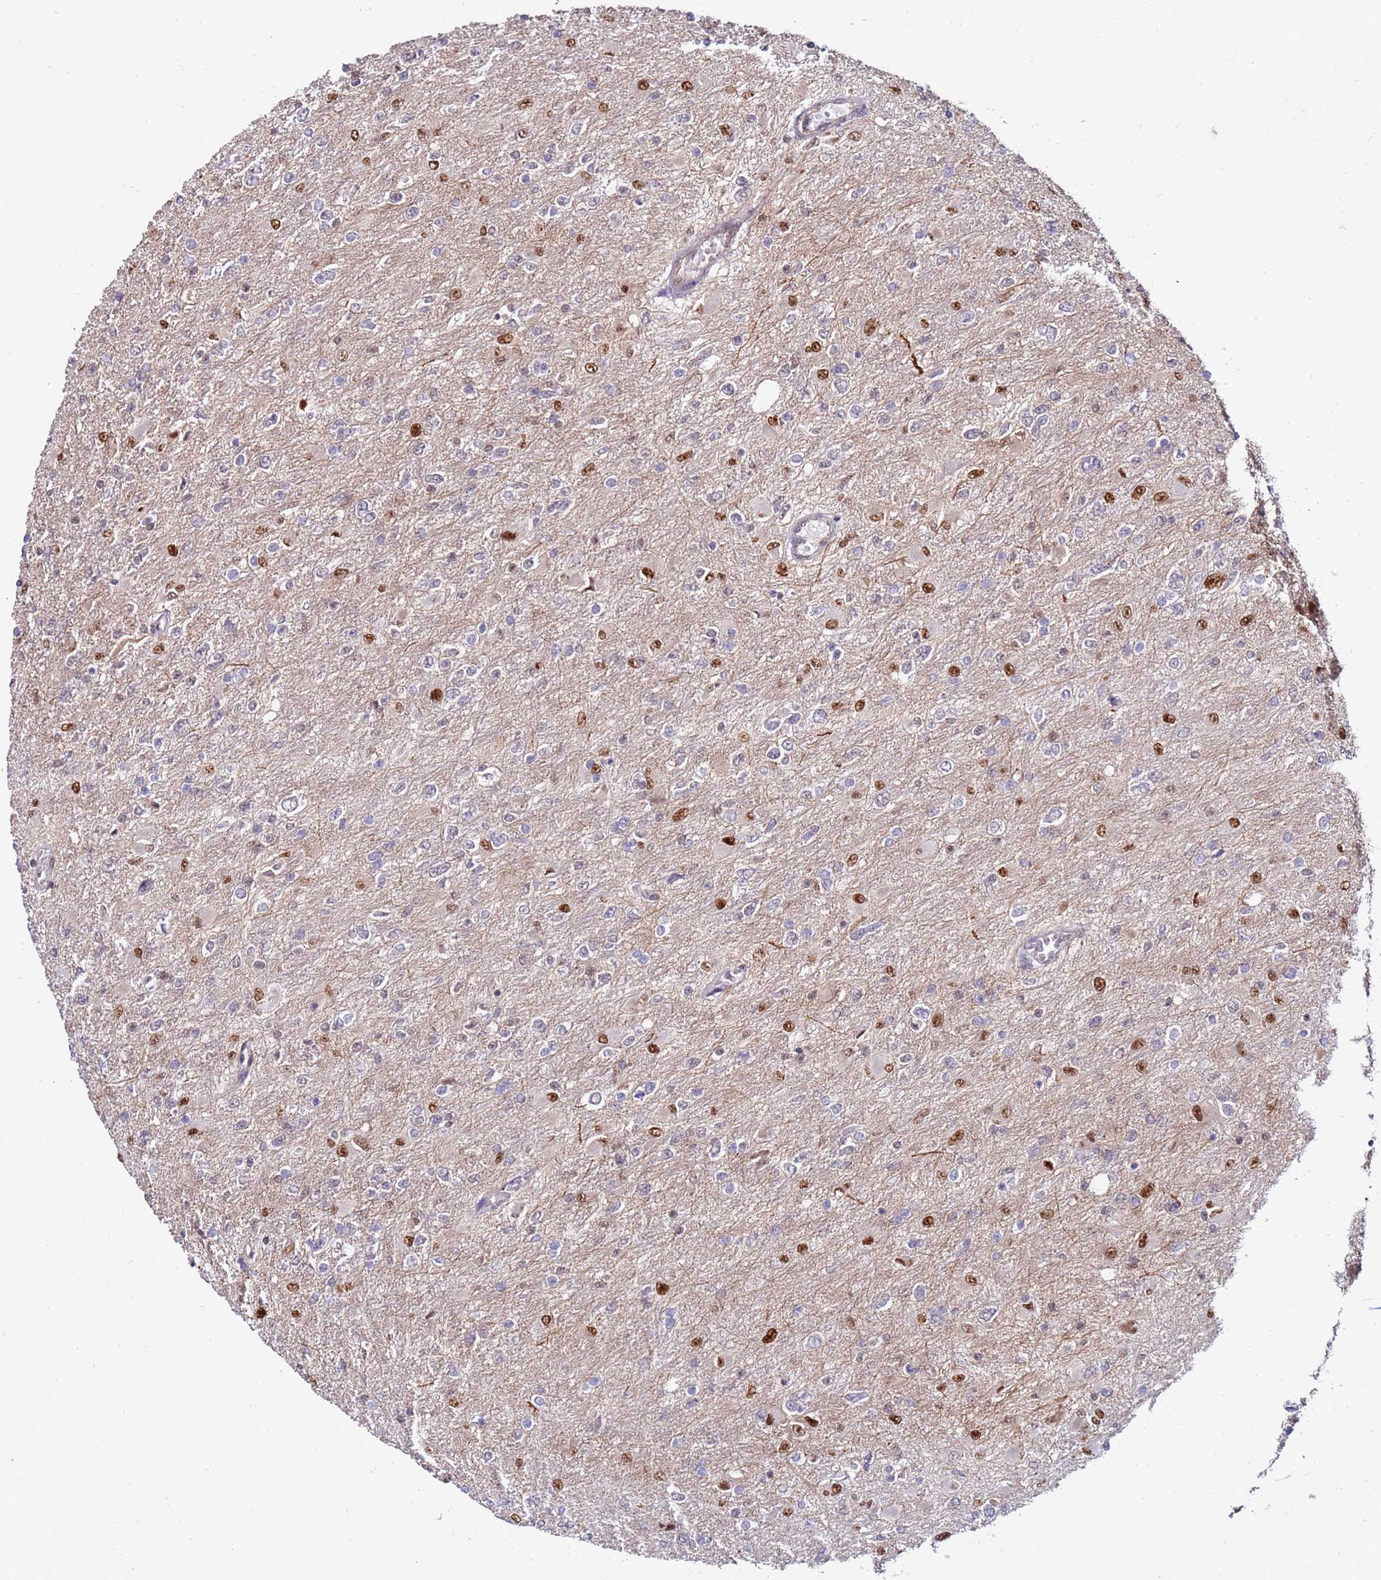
{"staining": {"intensity": "moderate", "quantity": "<25%", "location": "nuclear"}, "tissue": "glioma", "cell_type": "Tumor cells", "image_type": "cancer", "snomed": [{"axis": "morphology", "description": "Glioma, malignant, High grade"}, {"axis": "topography", "description": "Cerebral cortex"}], "caption": "Human glioma stained for a protein (brown) exhibits moderate nuclear positive expression in about <25% of tumor cells.", "gene": "KPNA4", "patient": {"sex": "female", "age": 36}}